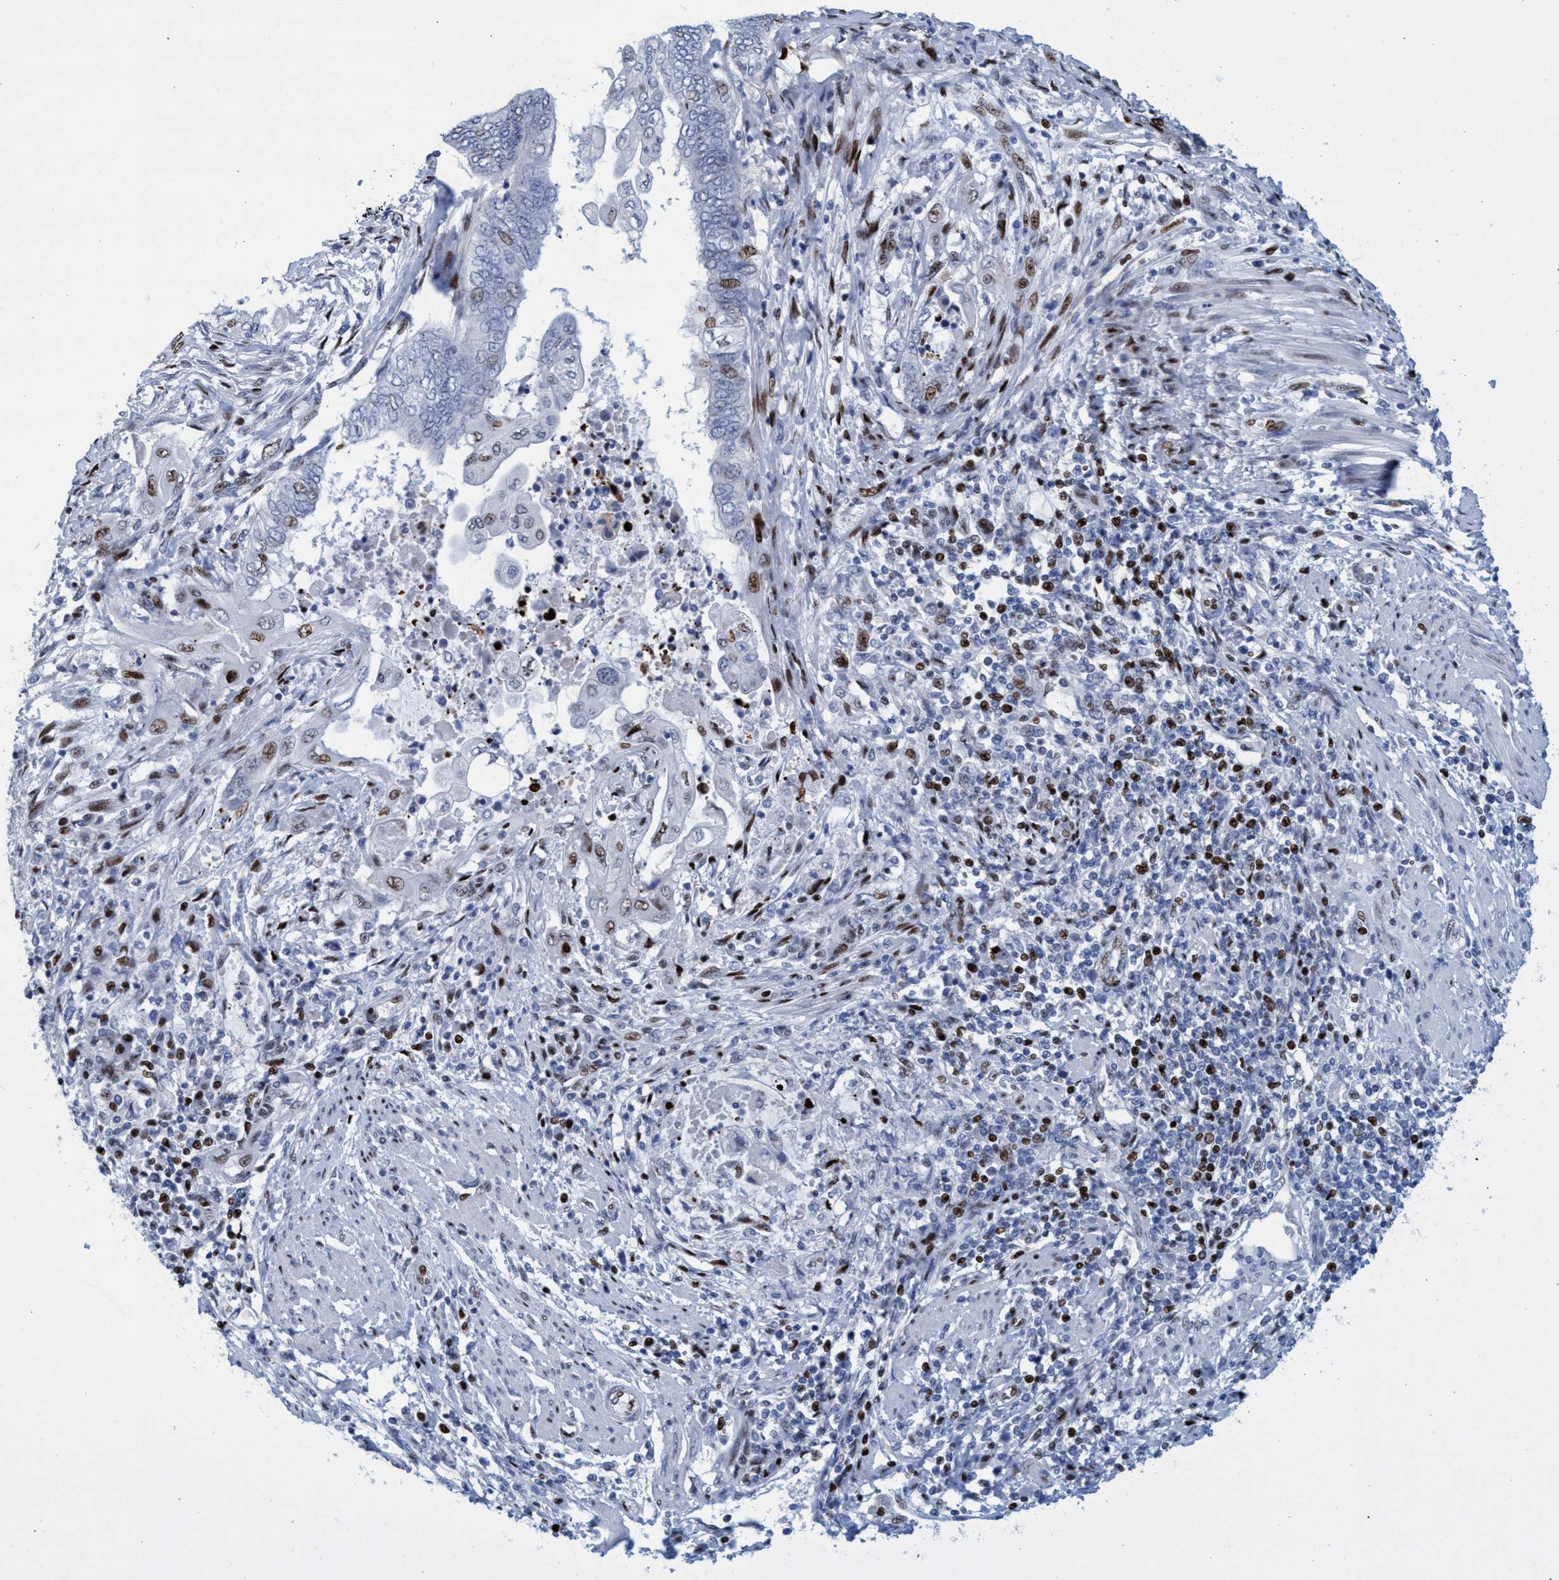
{"staining": {"intensity": "weak", "quantity": "<25%", "location": "nuclear"}, "tissue": "endometrial cancer", "cell_type": "Tumor cells", "image_type": "cancer", "snomed": [{"axis": "morphology", "description": "Adenocarcinoma, NOS"}, {"axis": "topography", "description": "Uterus"}, {"axis": "topography", "description": "Endometrium"}], "caption": "The immunohistochemistry histopathology image has no significant positivity in tumor cells of endometrial cancer tissue. (Immunohistochemistry (ihc), brightfield microscopy, high magnification).", "gene": "R3HCC1", "patient": {"sex": "female", "age": 70}}